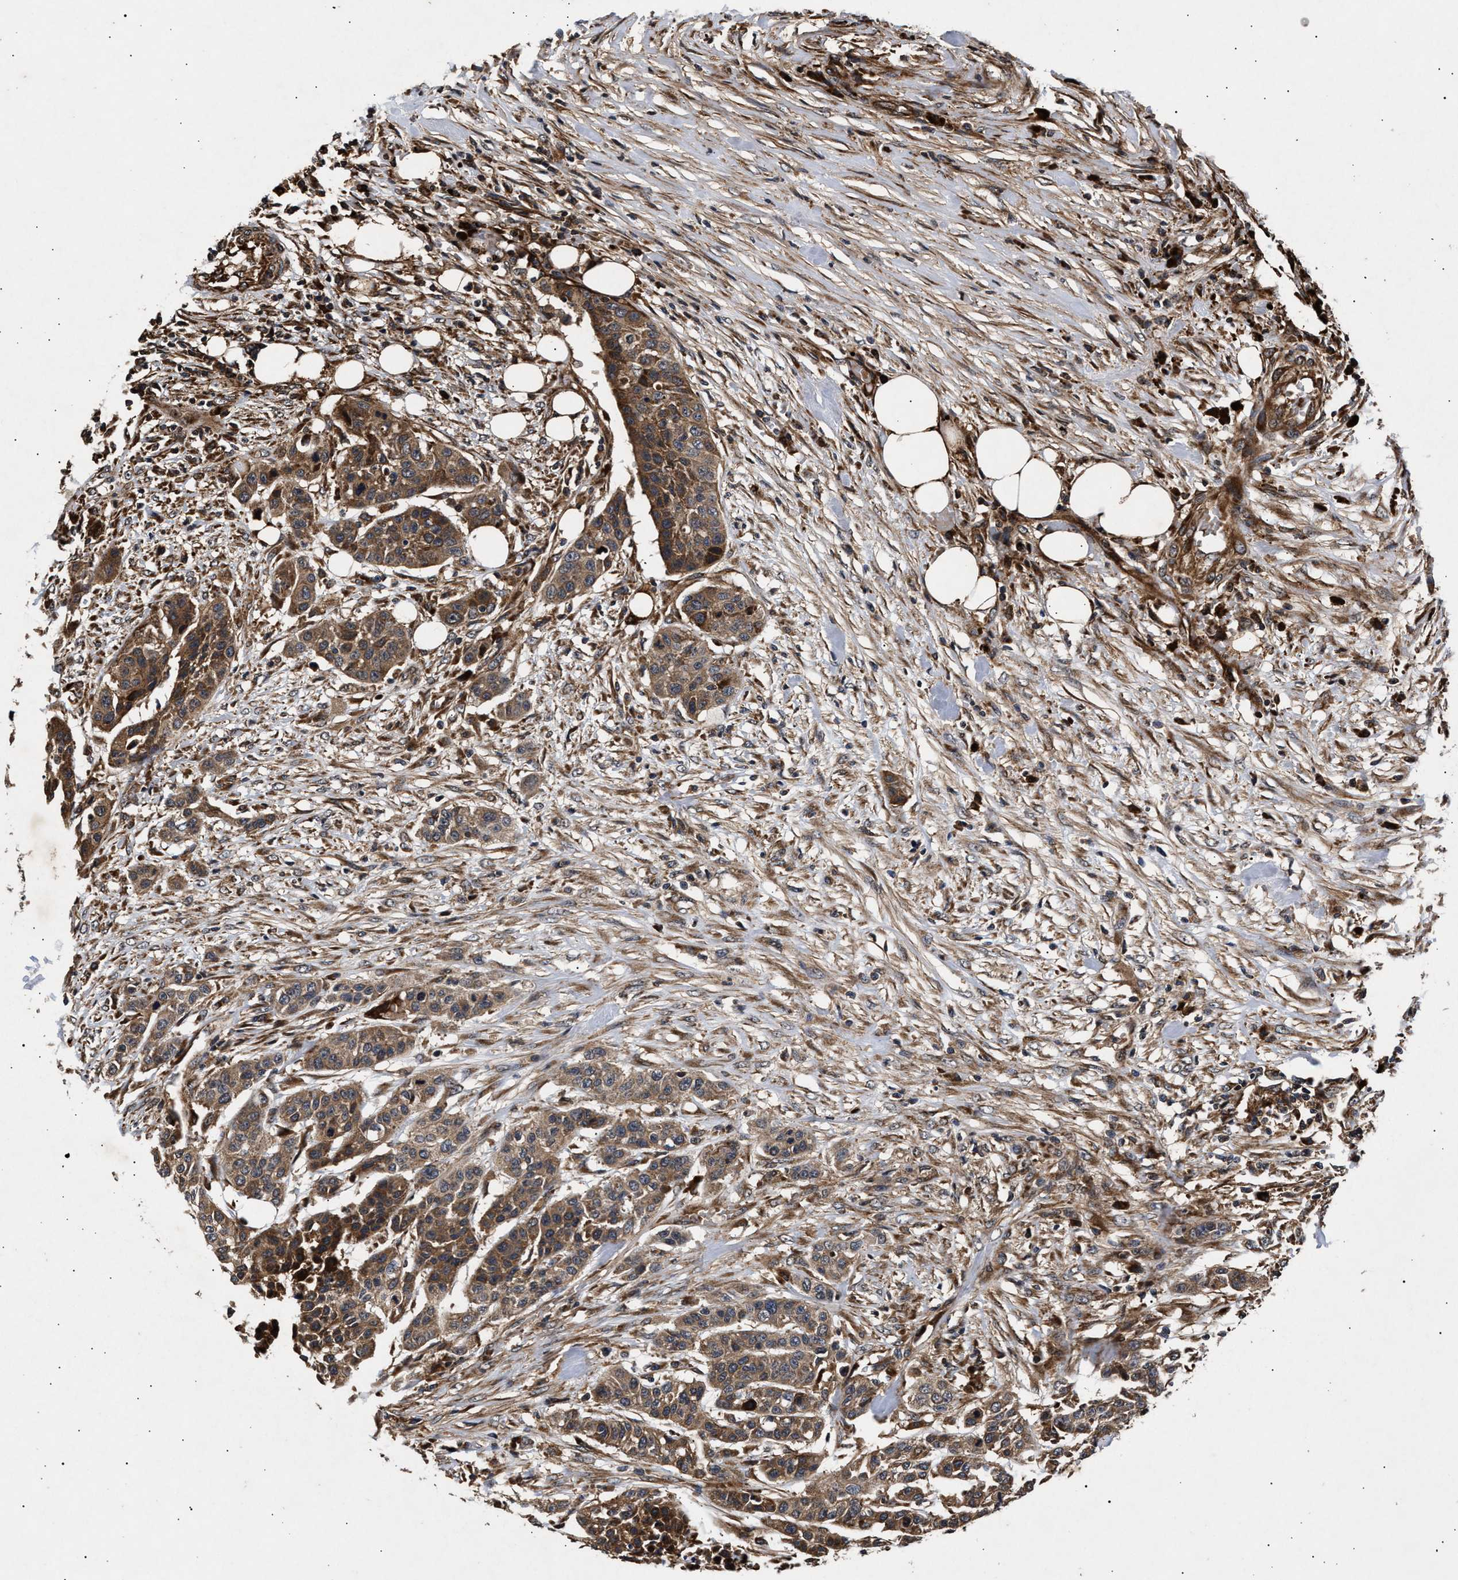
{"staining": {"intensity": "moderate", "quantity": ">75%", "location": "cytoplasmic/membranous"}, "tissue": "urothelial cancer", "cell_type": "Tumor cells", "image_type": "cancer", "snomed": [{"axis": "morphology", "description": "Urothelial carcinoma, High grade"}, {"axis": "topography", "description": "Urinary bladder"}], "caption": "Tumor cells exhibit medium levels of moderate cytoplasmic/membranous staining in about >75% of cells in high-grade urothelial carcinoma.", "gene": "ITGB5", "patient": {"sex": "male", "age": 74}}